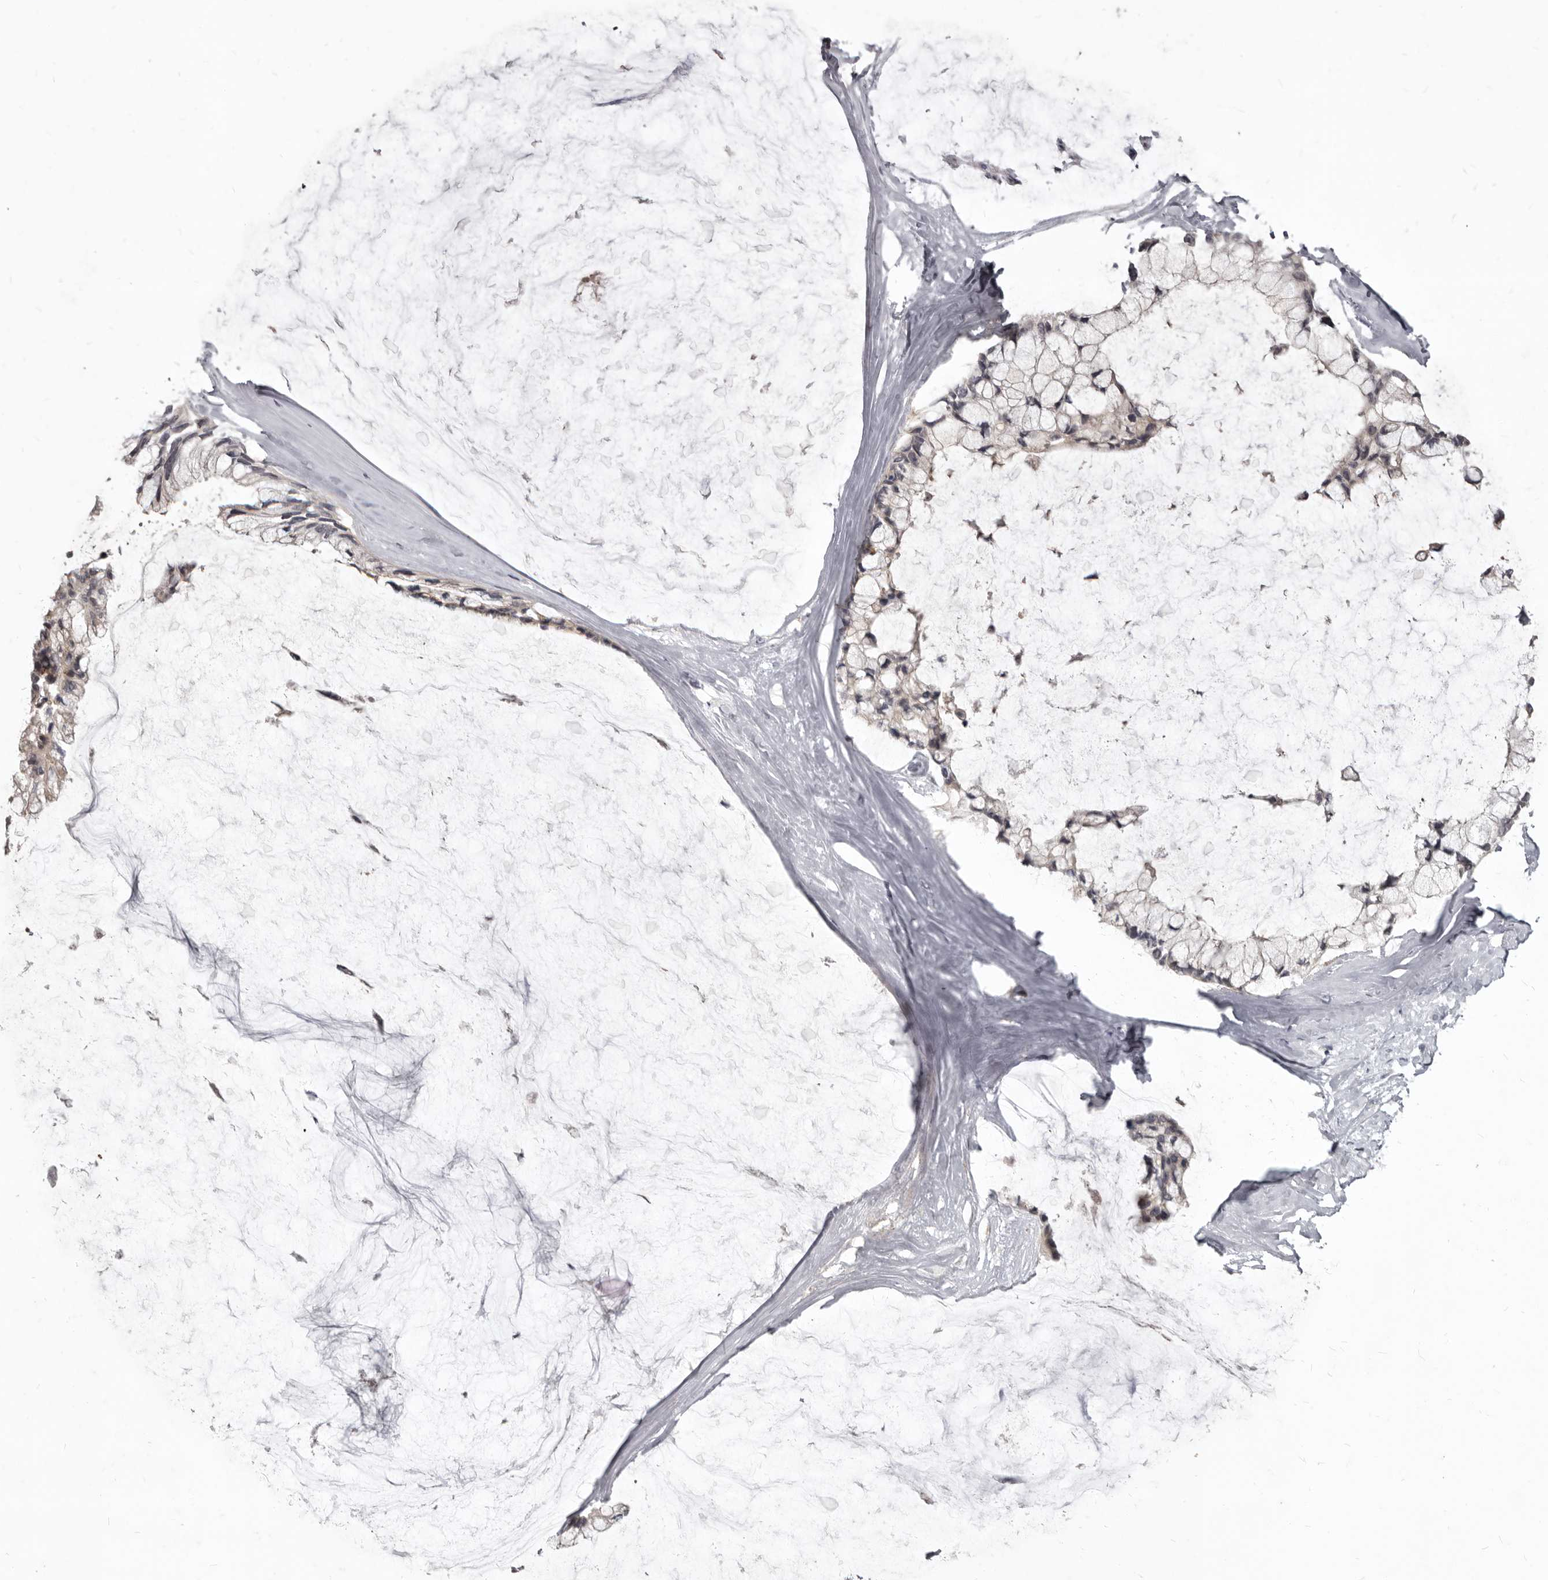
{"staining": {"intensity": "negative", "quantity": "none", "location": "none"}, "tissue": "ovarian cancer", "cell_type": "Tumor cells", "image_type": "cancer", "snomed": [{"axis": "morphology", "description": "Cystadenocarcinoma, mucinous, NOS"}, {"axis": "topography", "description": "Ovary"}], "caption": "High power microscopy photomicrograph of an immunohistochemistry (IHC) micrograph of mucinous cystadenocarcinoma (ovarian), revealing no significant staining in tumor cells. The staining was performed using DAB to visualize the protein expression in brown, while the nuclei were stained in blue with hematoxylin (Magnification: 20x).", "gene": "SULT1E1", "patient": {"sex": "female", "age": 39}}